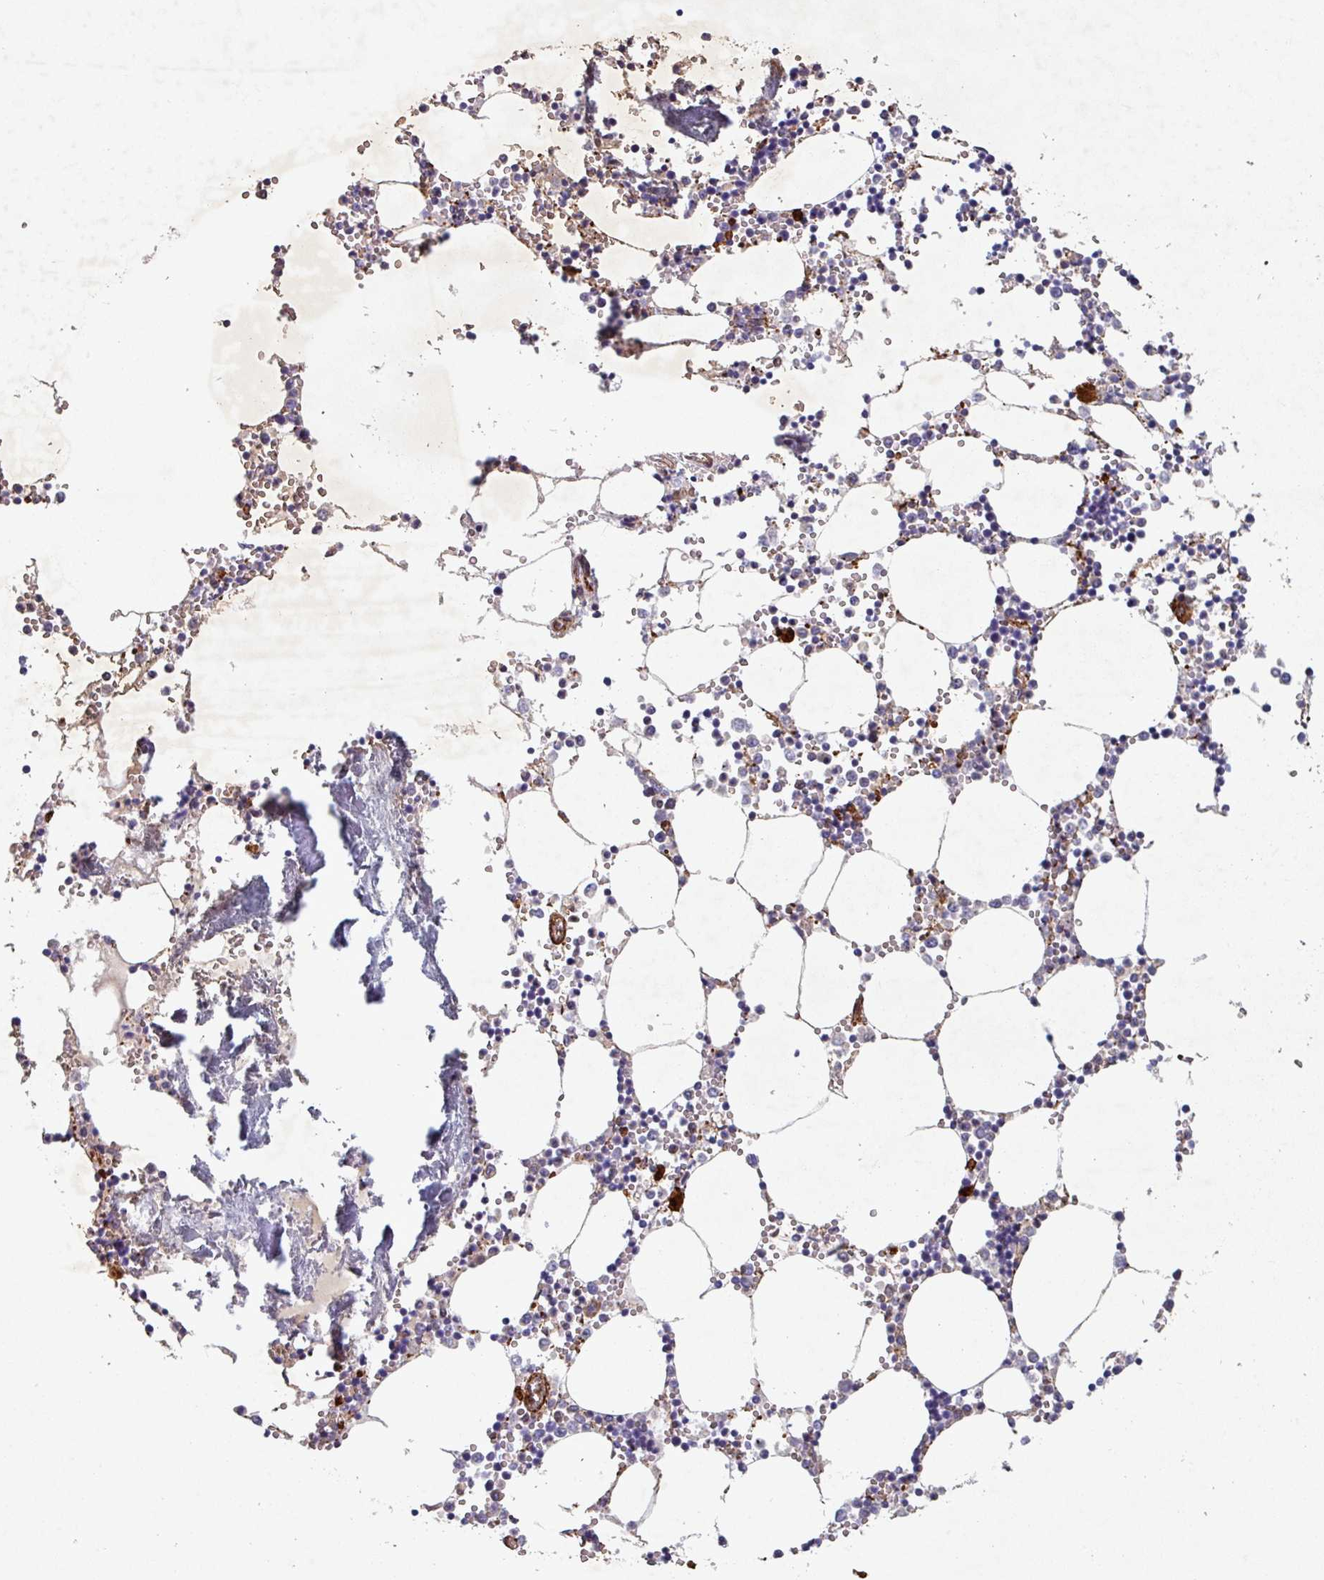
{"staining": {"intensity": "strong", "quantity": "<25%", "location": "cytoplasmic/membranous"}, "tissue": "bone marrow", "cell_type": "Hematopoietic cells", "image_type": "normal", "snomed": [{"axis": "morphology", "description": "Normal tissue, NOS"}, {"axis": "topography", "description": "Bone marrow"}], "caption": "Hematopoietic cells show medium levels of strong cytoplasmic/membranous positivity in approximately <25% of cells in normal human bone marrow.", "gene": "ATP2C2", "patient": {"sex": "male", "age": 54}}